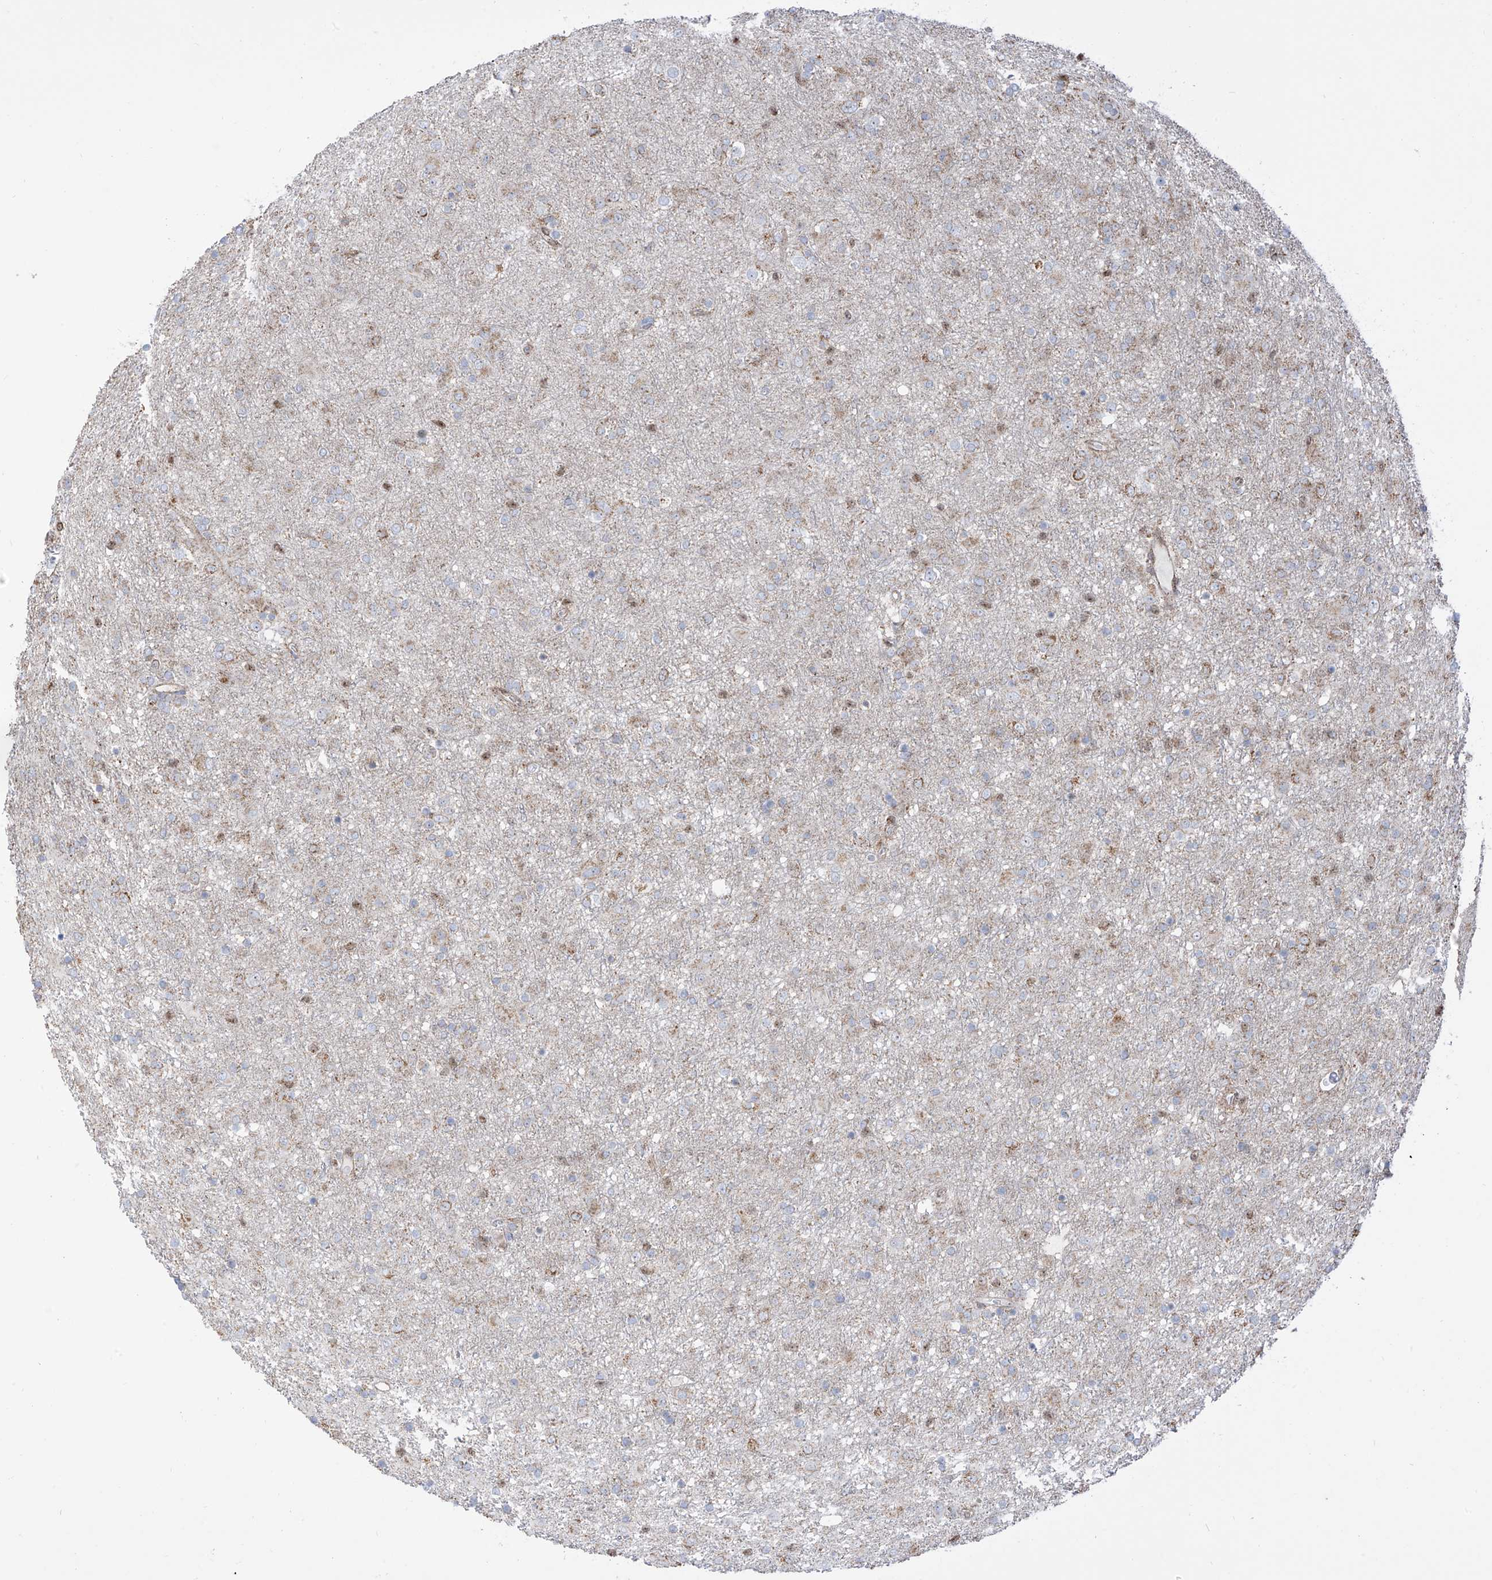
{"staining": {"intensity": "negative", "quantity": "none", "location": "none"}, "tissue": "glioma", "cell_type": "Tumor cells", "image_type": "cancer", "snomed": [{"axis": "morphology", "description": "Glioma, malignant, Low grade"}, {"axis": "topography", "description": "Brain"}], "caption": "Low-grade glioma (malignant) was stained to show a protein in brown. There is no significant staining in tumor cells.", "gene": "ZBTB8A", "patient": {"sex": "male", "age": 65}}